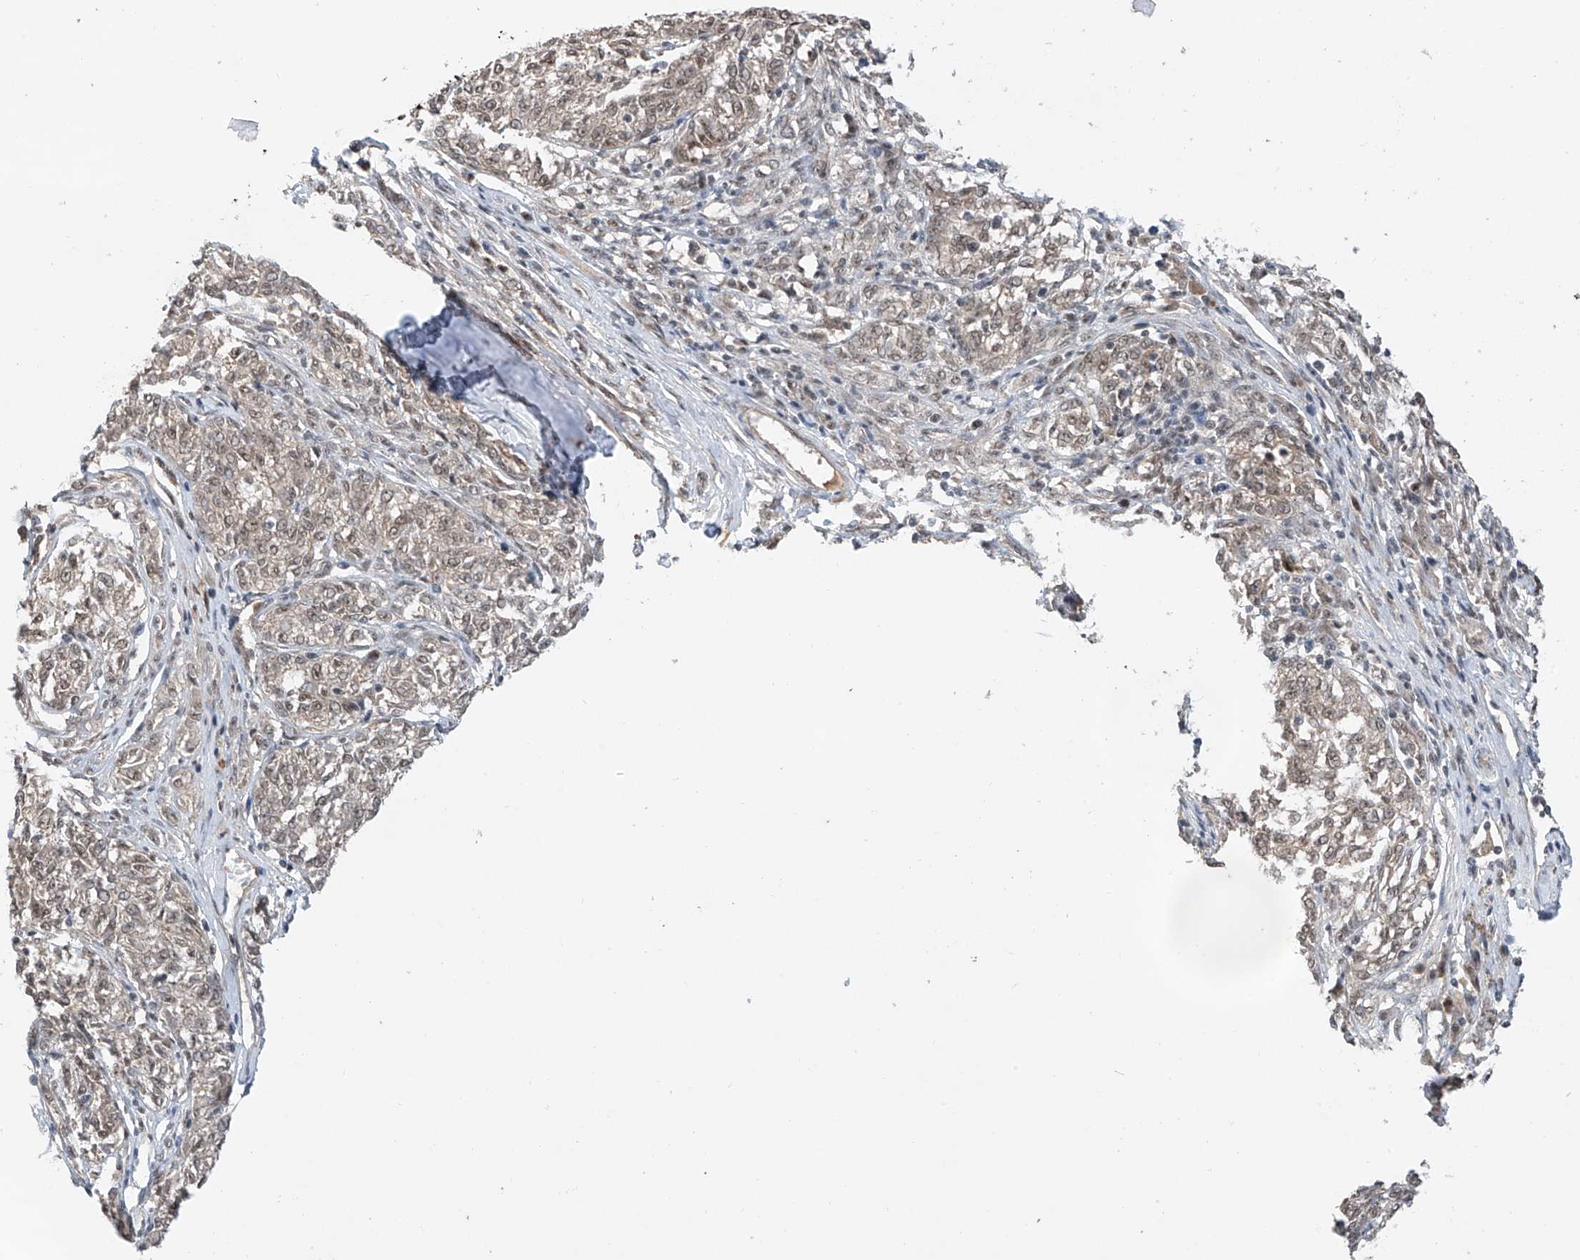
{"staining": {"intensity": "weak", "quantity": ">75%", "location": "nuclear"}, "tissue": "melanoma", "cell_type": "Tumor cells", "image_type": "cancer", "snomed": [{"axis": "morphology", "description": "Malignant melanoma, NOS"}, {"axis": "topography", "description": "Skin"}], "caption": "Brown immunohistochemical staining in human malignant melanoma exhibits weak nuclear positivity in about >75% of tumor cells. The protein of interest is stained brown, and the nuclei are stained in blue (DAB (3,3'-diaminobenzidine) IHC with brightfield microscopy, high magnification).", "gene": "RPAIN", "patient": {"sex": "female", "age": 72}}